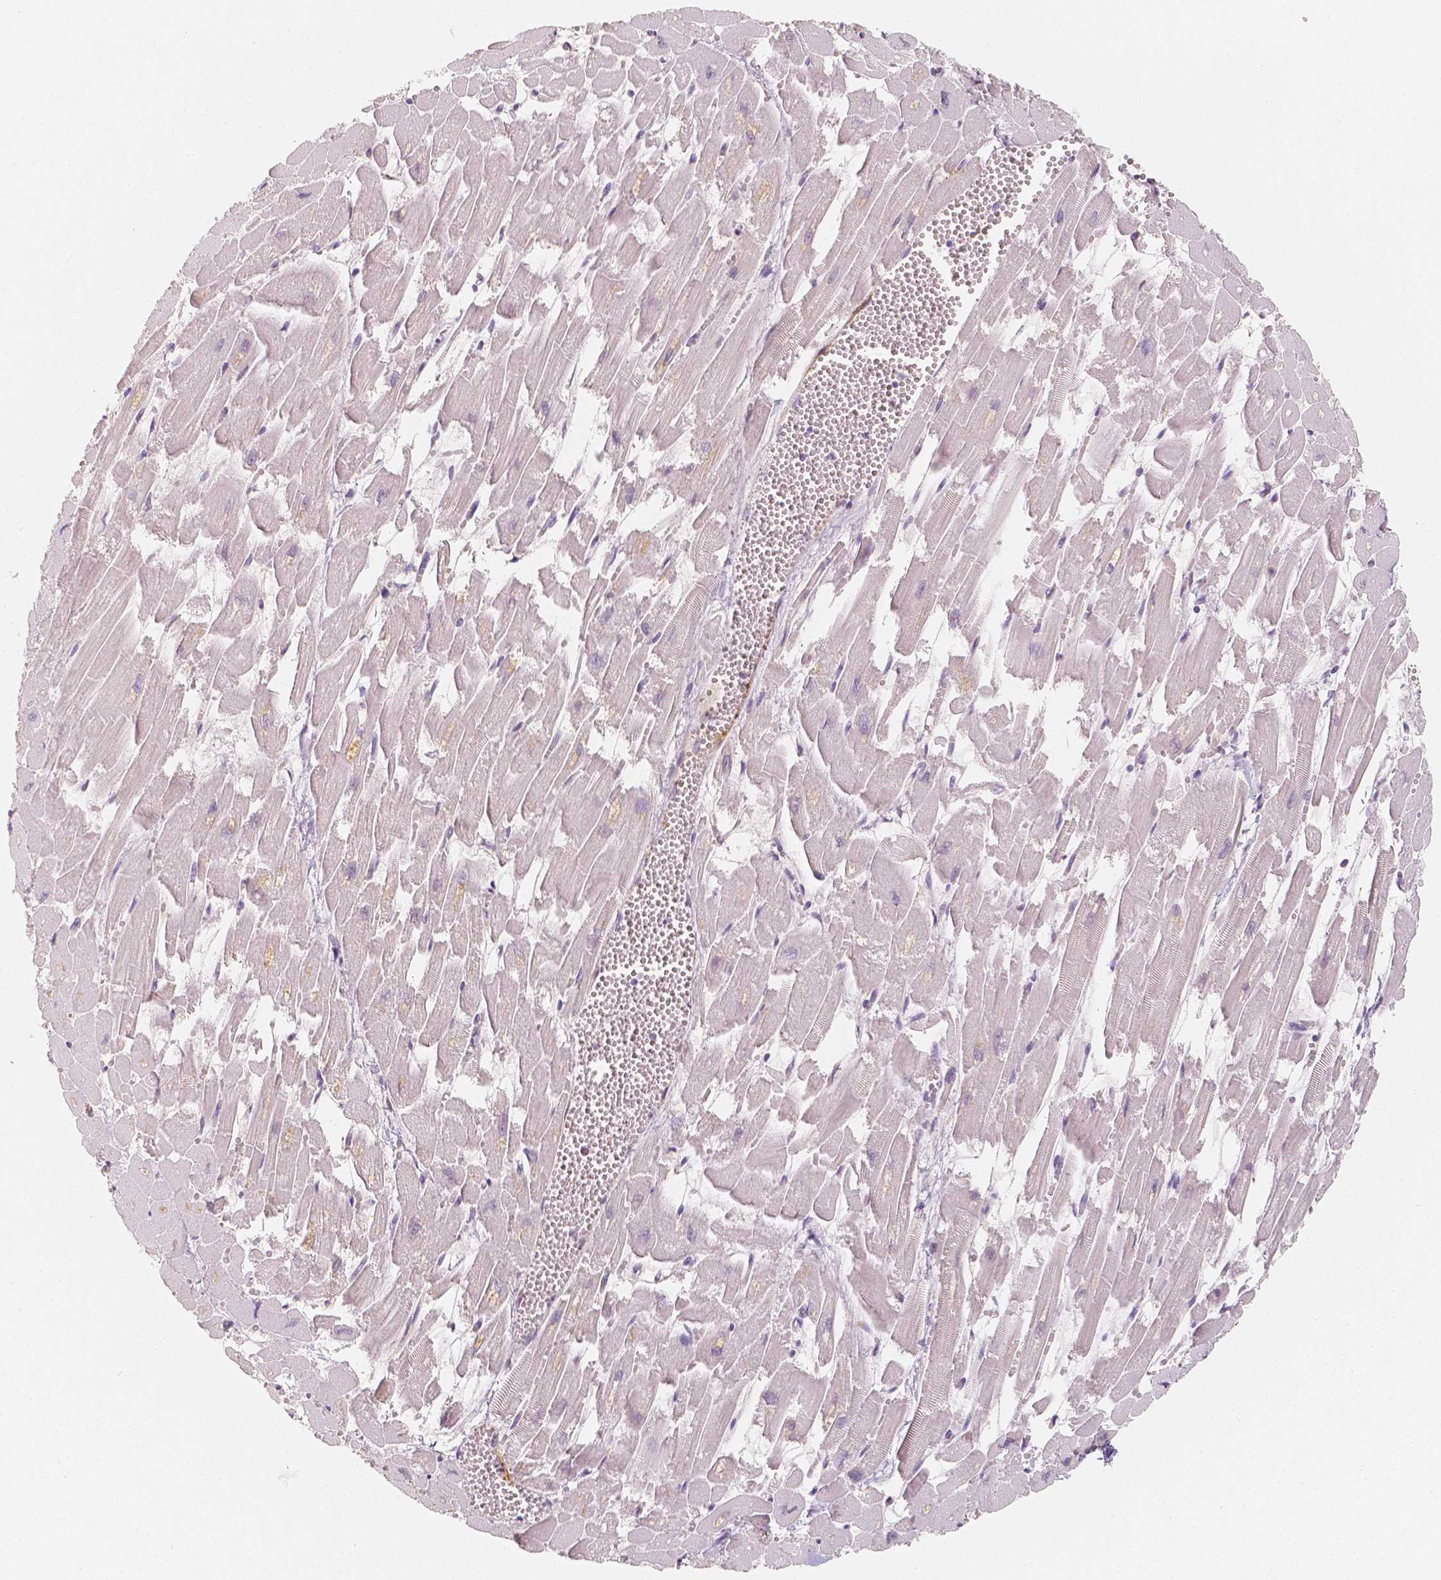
{"staining": {"intensity": "negative", "quantity": "none", "location": "none"}, "tissue": "heart muscle", "cell_type": "Cardiomyocytes", "image_type": "normal", "snomed": [{"axis": "morphology", "description": "Normal tissue, NOS"}, {"axis": "topography", "description": "Heart"}], "caption": "Immunohistochemical staining of benign heart muscle demonstrates no significant positivity in cardiomyocytes. (DAB IHC visualized using brightfield microscopy, high magnification).", "gene": "THY1", "patient": {"sex": "female", "age": 52}}